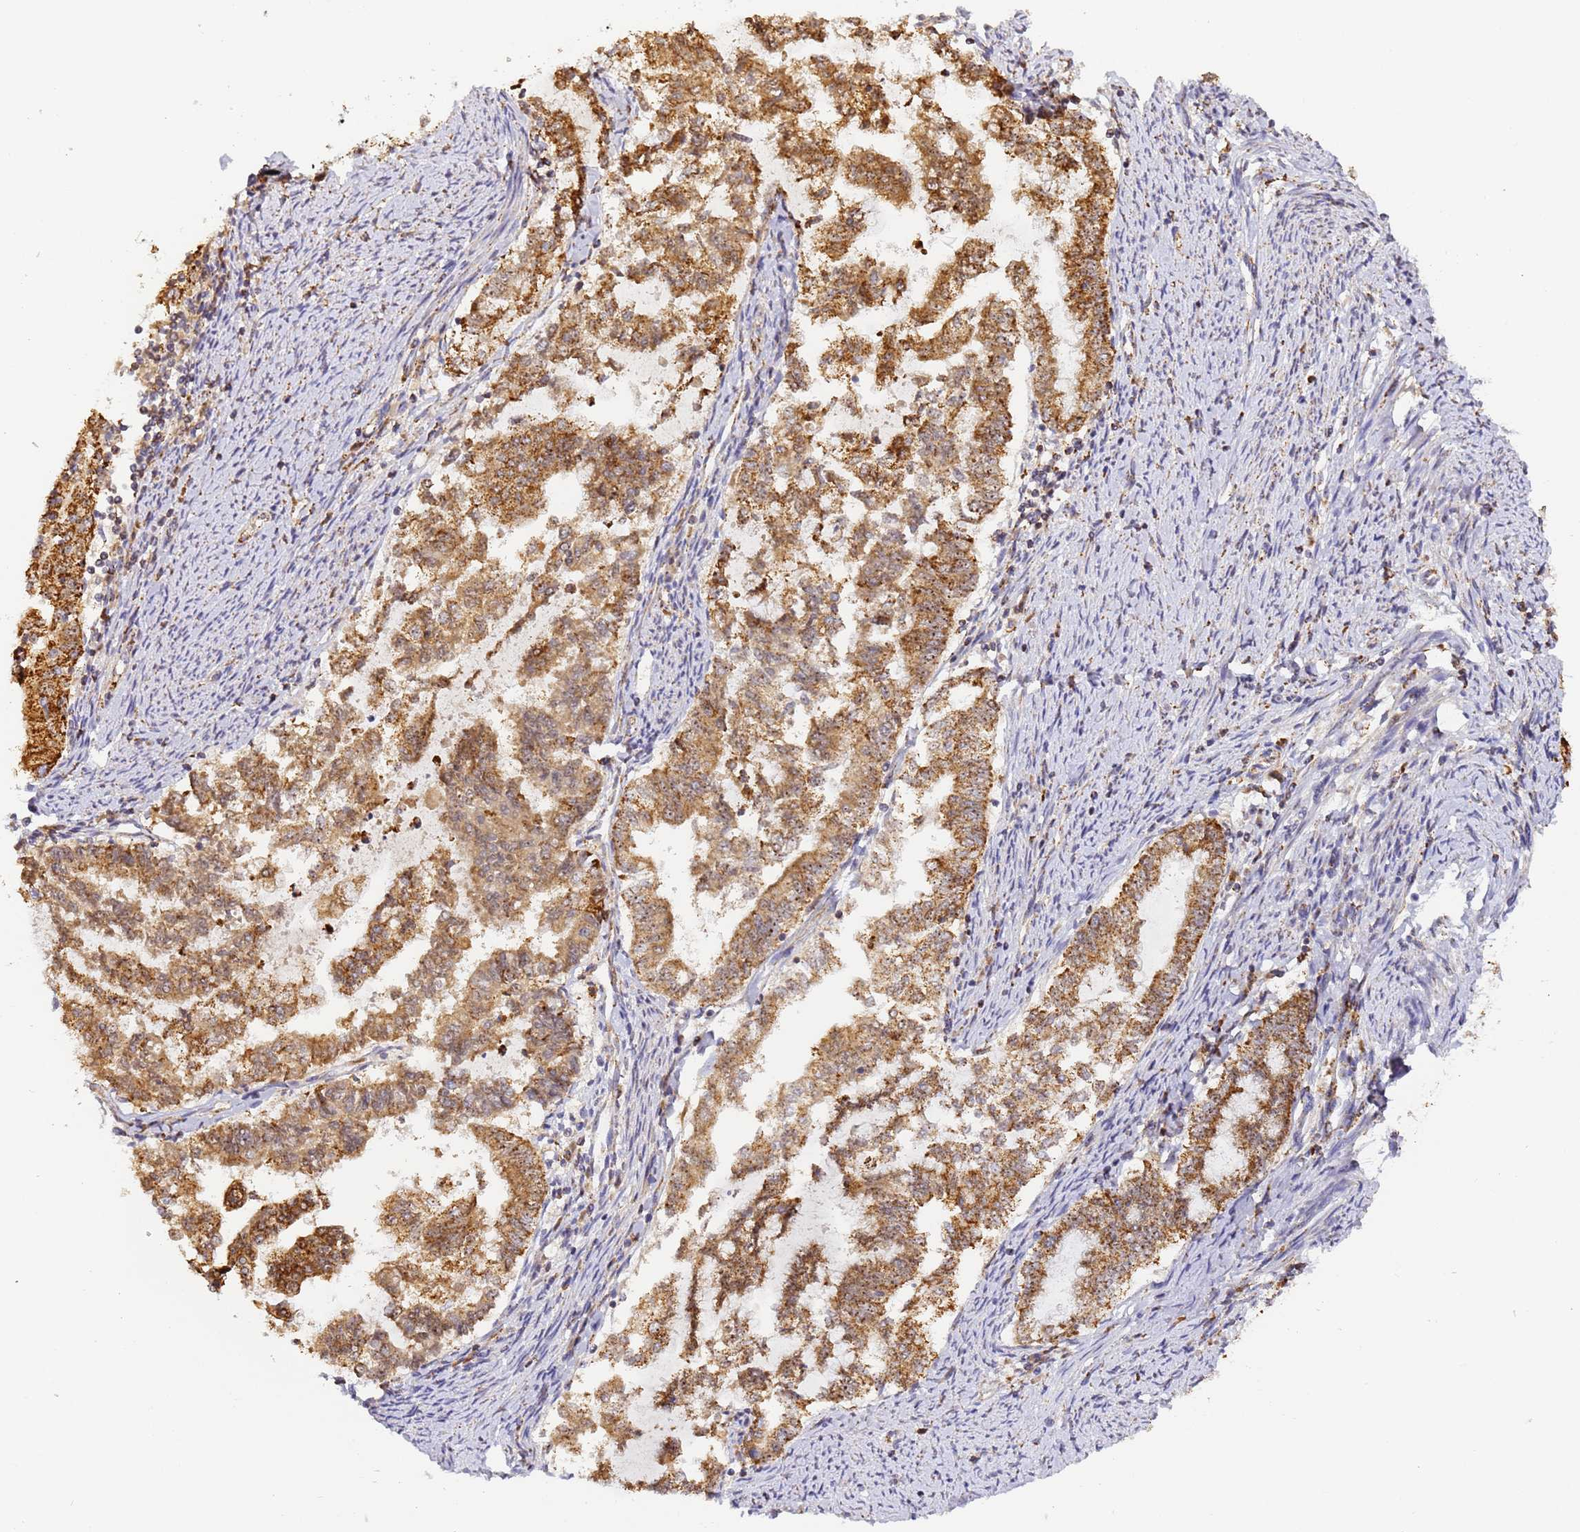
{"staining": {"intensity": "strong", "quantity": ">75%", "location": "cytoplasmic/membranous"}, "tissue": "endometrial cancer", "cell_type": "Tumor cells", "image_type": "cancer", "snomed": [{"axis": "morphology", "description": "Adenocarcinoma, NOS"}, {"axis": "topography", "description": "Endometrium"}], "caption": "A histopathology image showing strong cytoplasmic/membranous expression in about >75% of tumor cells in adenocarcinoma (endometrial), as visualized by brown immunohistochemical staining.", "gene": "FRG2C", "patient": {"sex": "female", "age": 79}}